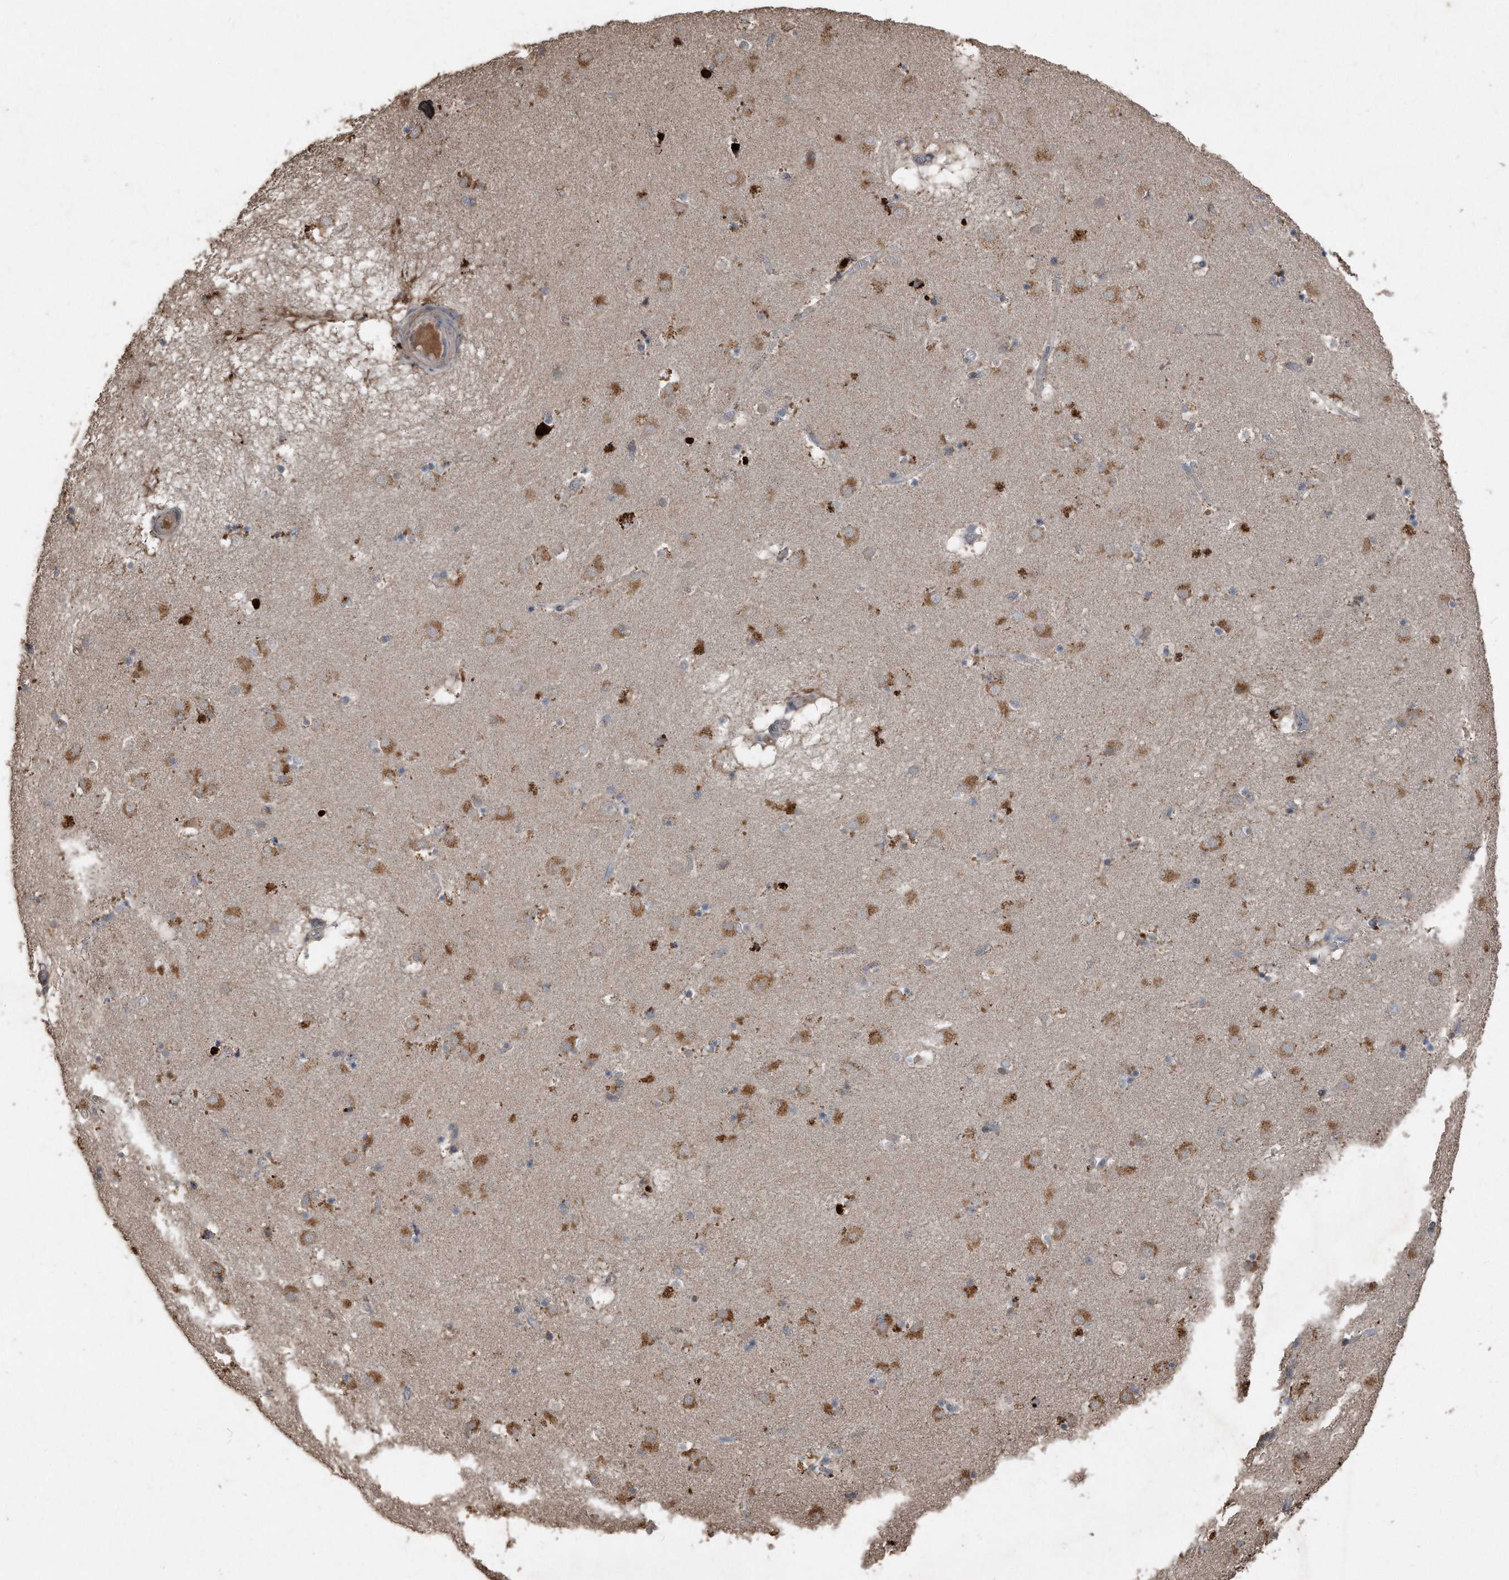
{"staining": {"intensity": "moderate", "quantity": "<25%", "location": "cytoplasmic/membranous"}, "tissue": "caudate", "cell_type": "Glial cells", "image_type": "normal", "snomed": [{"axis": "morphology", "description": "Normal tissue, NOS"}, {"axis": "topography", "description": "Lateral ventricle wall"}], "caption": "An IHC photomicrograph of benign tissue is shown. Protein staining in brown highlights moderate cytoplasmic/membranous positivity in caudate within glial cells.", "gene": "ANKRD10", "patient": {"sex": "male", "age": 70}}